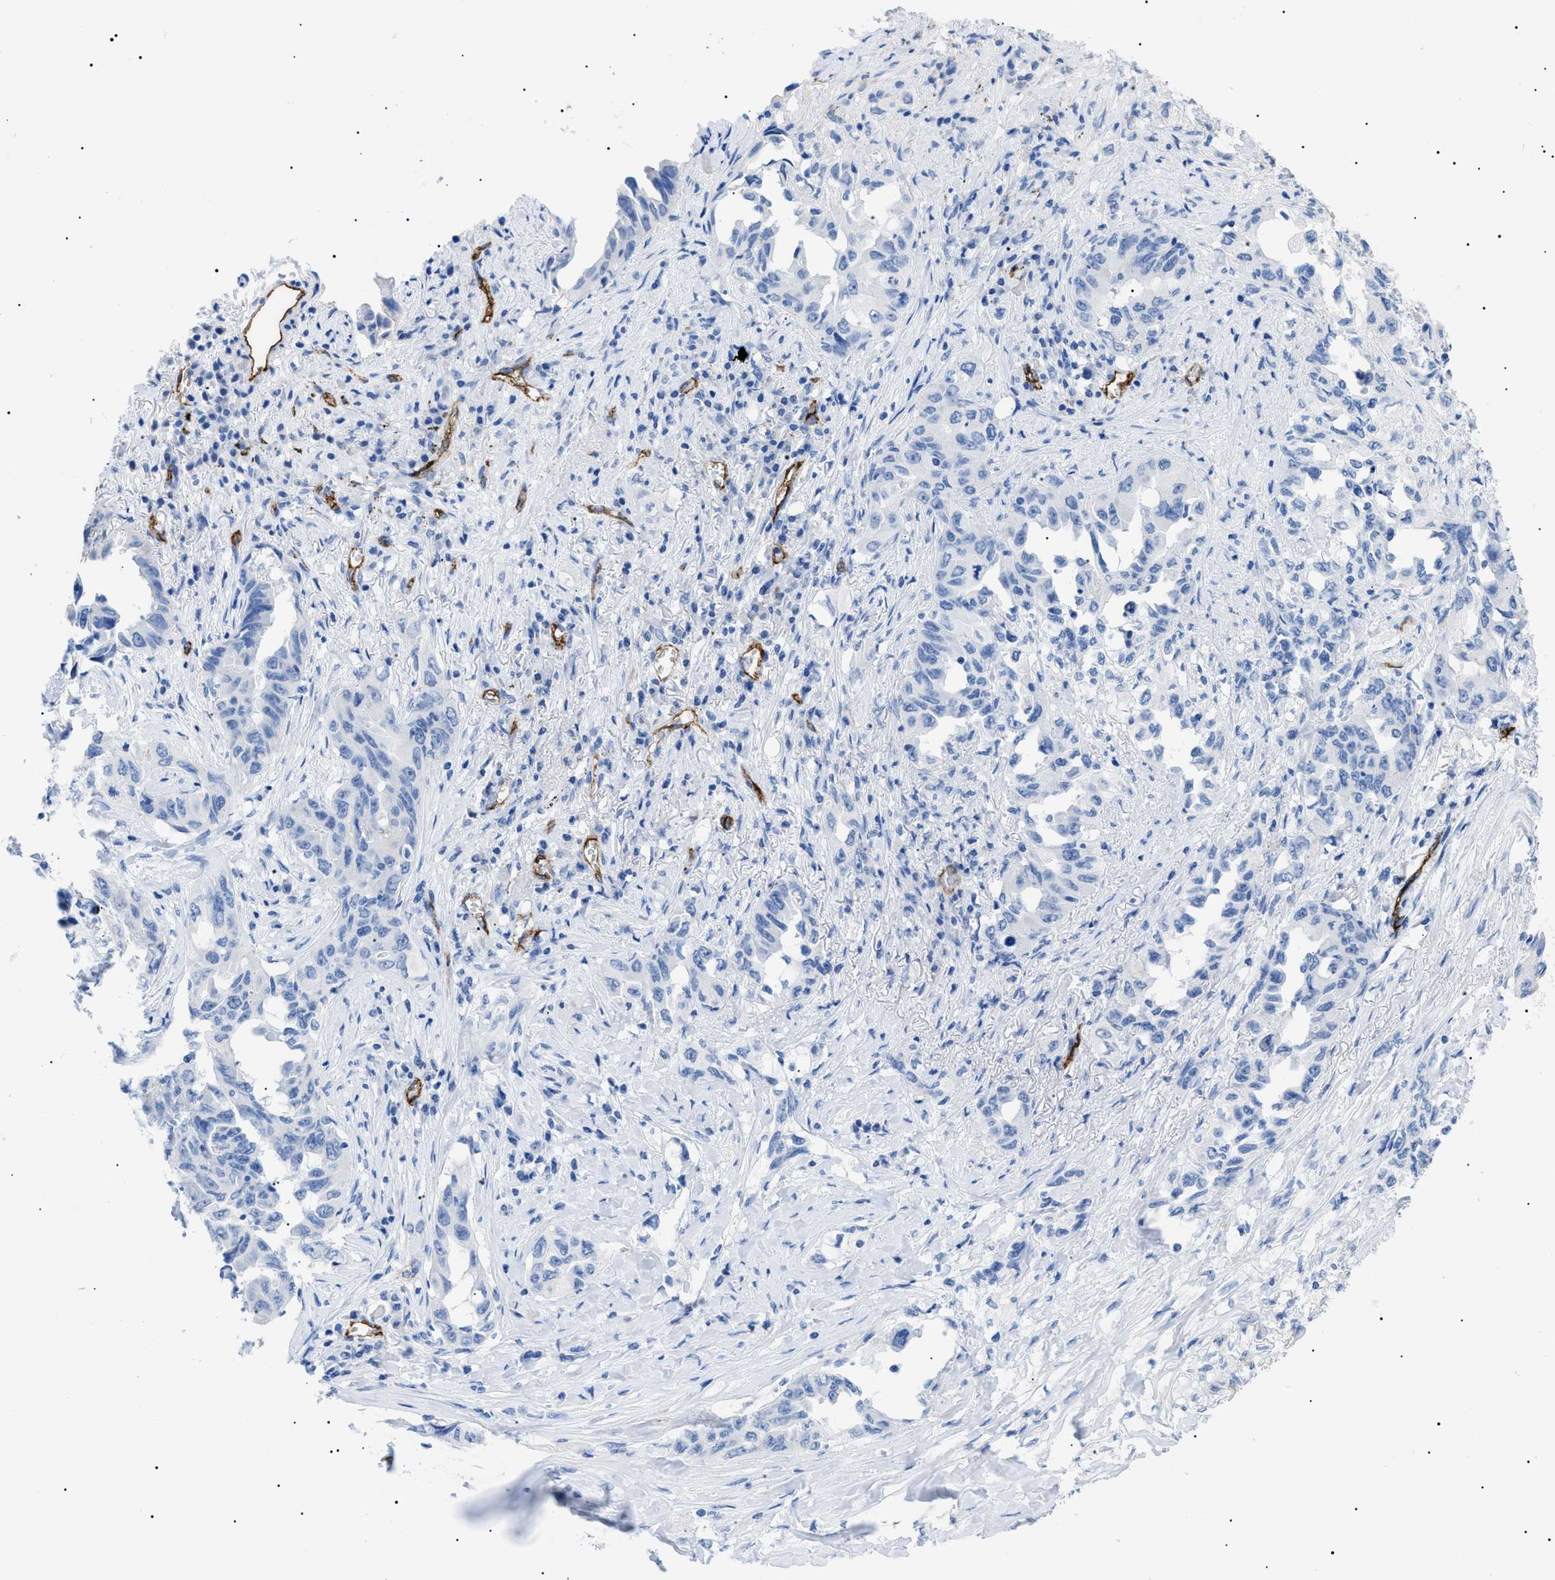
{"staining": {"intensity": "negative", "quantity": "none", "location": "none"}, "tissue": "lung cancer", "cell_type": "Tumor cells", "image_type": "cancer", "snomed": [{"axis": "morphology", "description": "Adenocarcinoma, NOS"}, {"axis": "topography", "description": "Lung"}], "caption": "The immunohistochemistry (IHC) photomicrograph has no significant positivity in tumor cells of adenocarcinoma (lung) tissue.", "gene": "PODXL", "patient": {"sex": "female", "age": 51}}